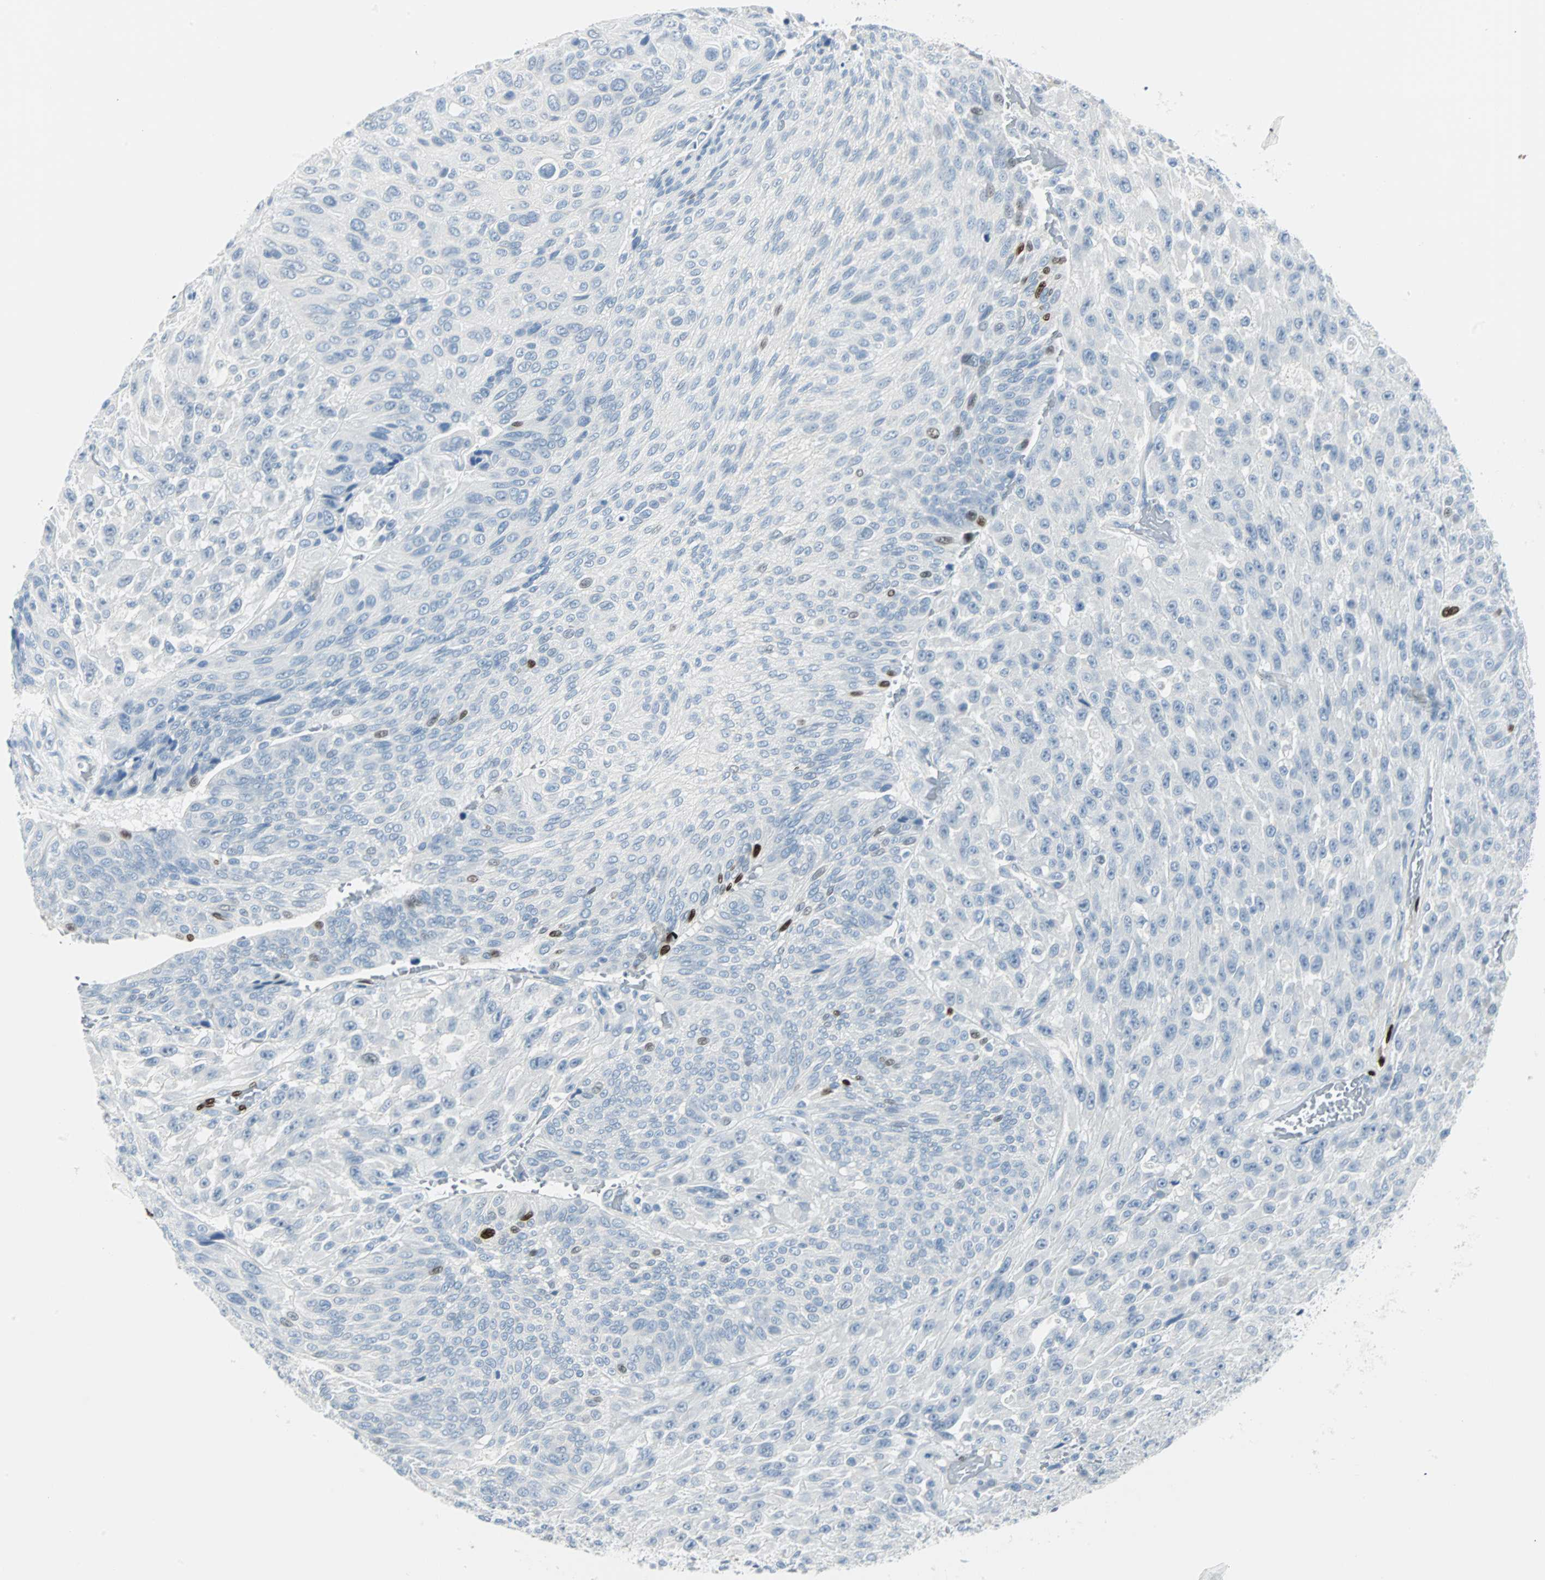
{"staining": {"intensity": "negative", "quantity": "none", "location": "none"}, "tissue": "urothelial cancer", "cell_type": "Tumor cells", "image_type": "cancer", "snomed": [{"axis": "morphology", "description": "Urothelial carcinoma, High grade"}, {"axis": "topography", "description": "Urinary bladder"}], "caption": "Immunohistochemical staining of human urothelial cancer shows no significant positivity in tumor cells.", "gene": "IL33", "patient": {"sex": "male", "age": 66}}